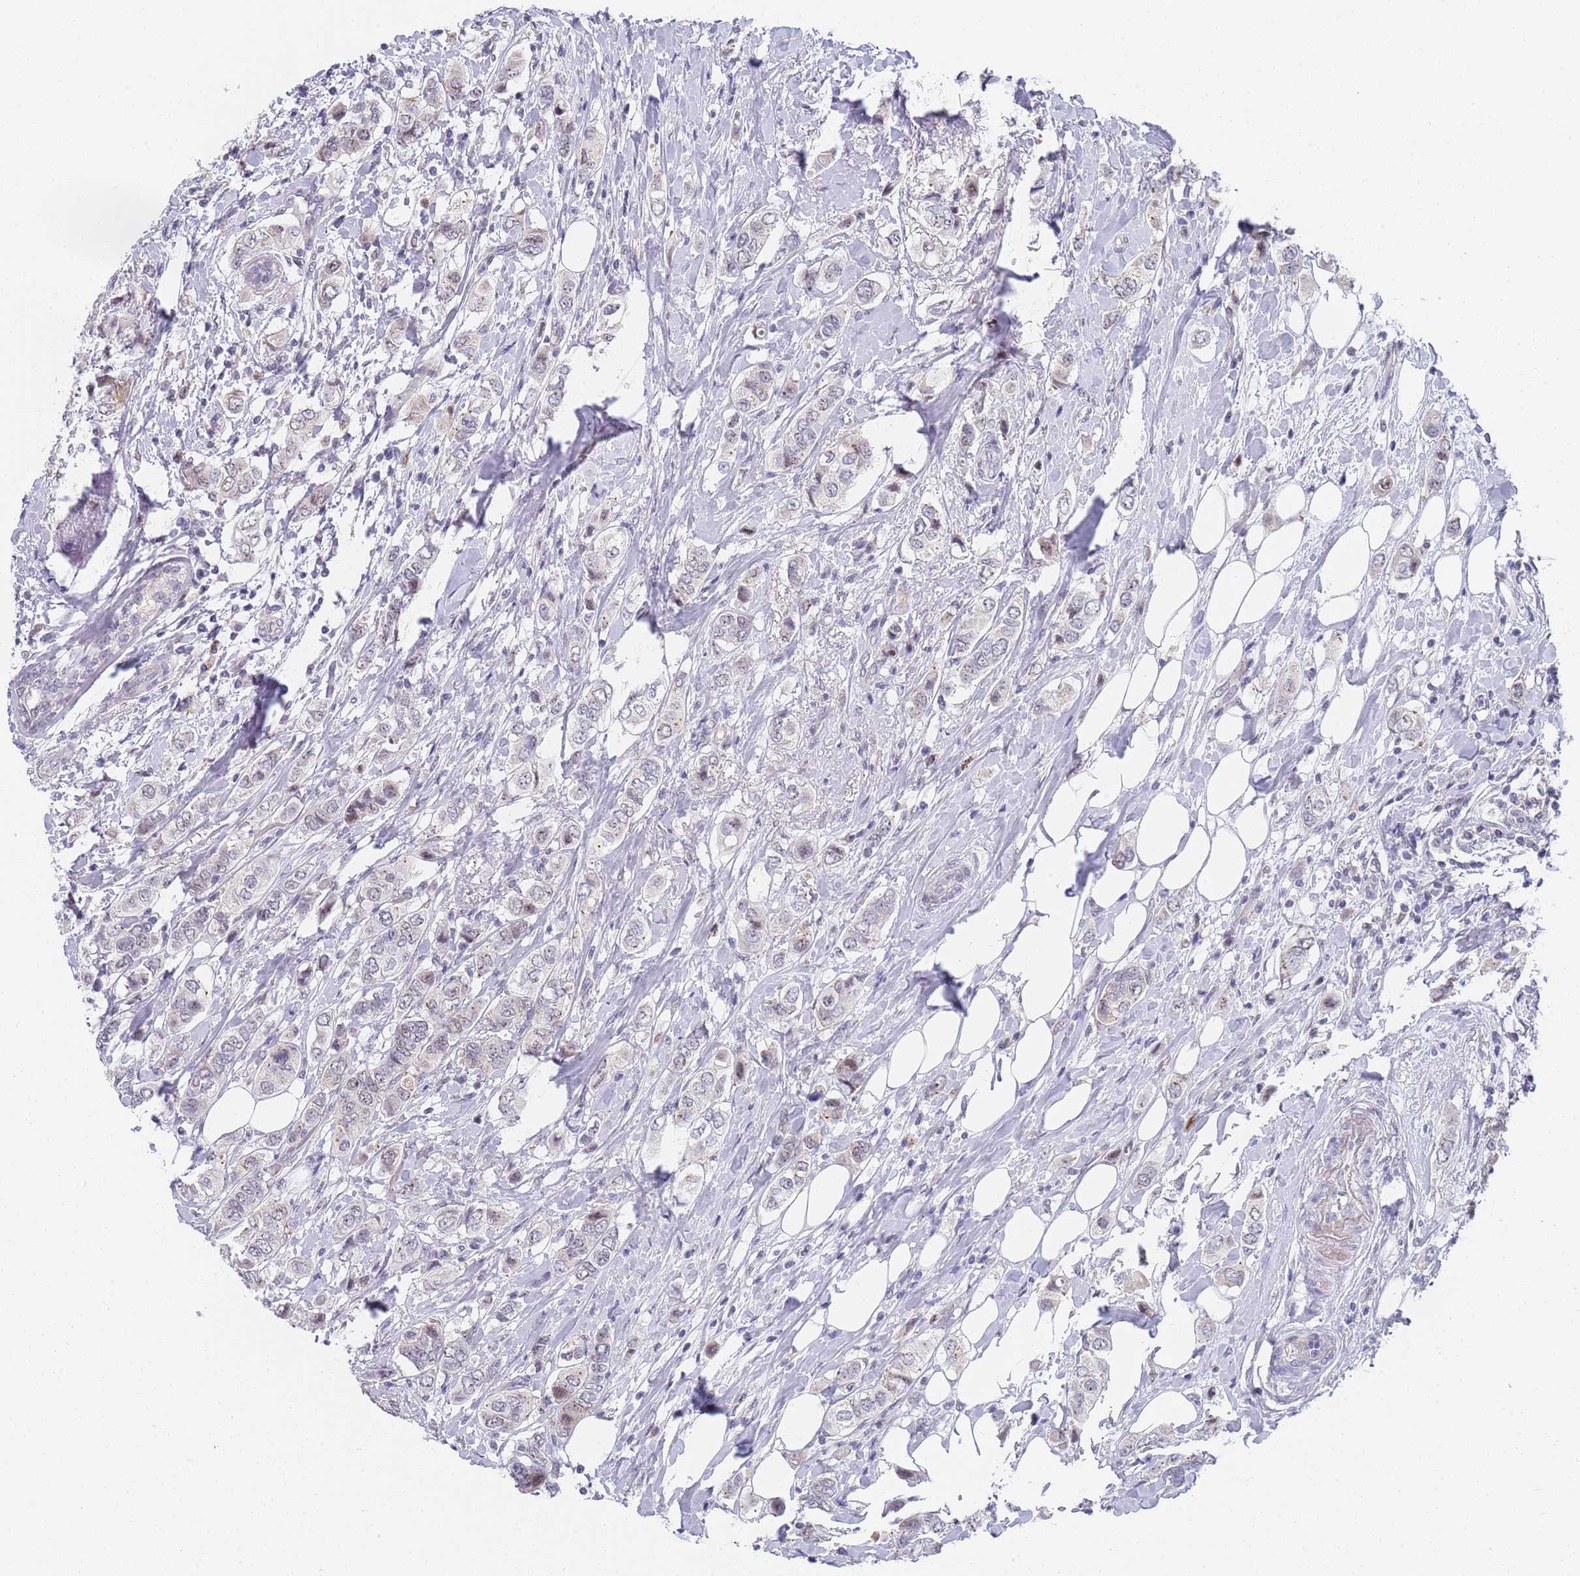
{"staining": {"intensity": "weak", "quantity": "<25%", "location": "nuclear"}, "tissue": "breast cancer", "cell_type": "Tumor cells", "image_type": "cancer", "snomed": [{"axis": "morphology", "description": "Lobular carcinoma"}, {"axis": "topography", "description": "Breast"}], "caption": "This is a image of immunohistochemistry staining of breast lobular carcinoma, which shows no positivity in tumor cells.", "gene": "PLCL2", "patient": {"sex": "female", "age": 51}}